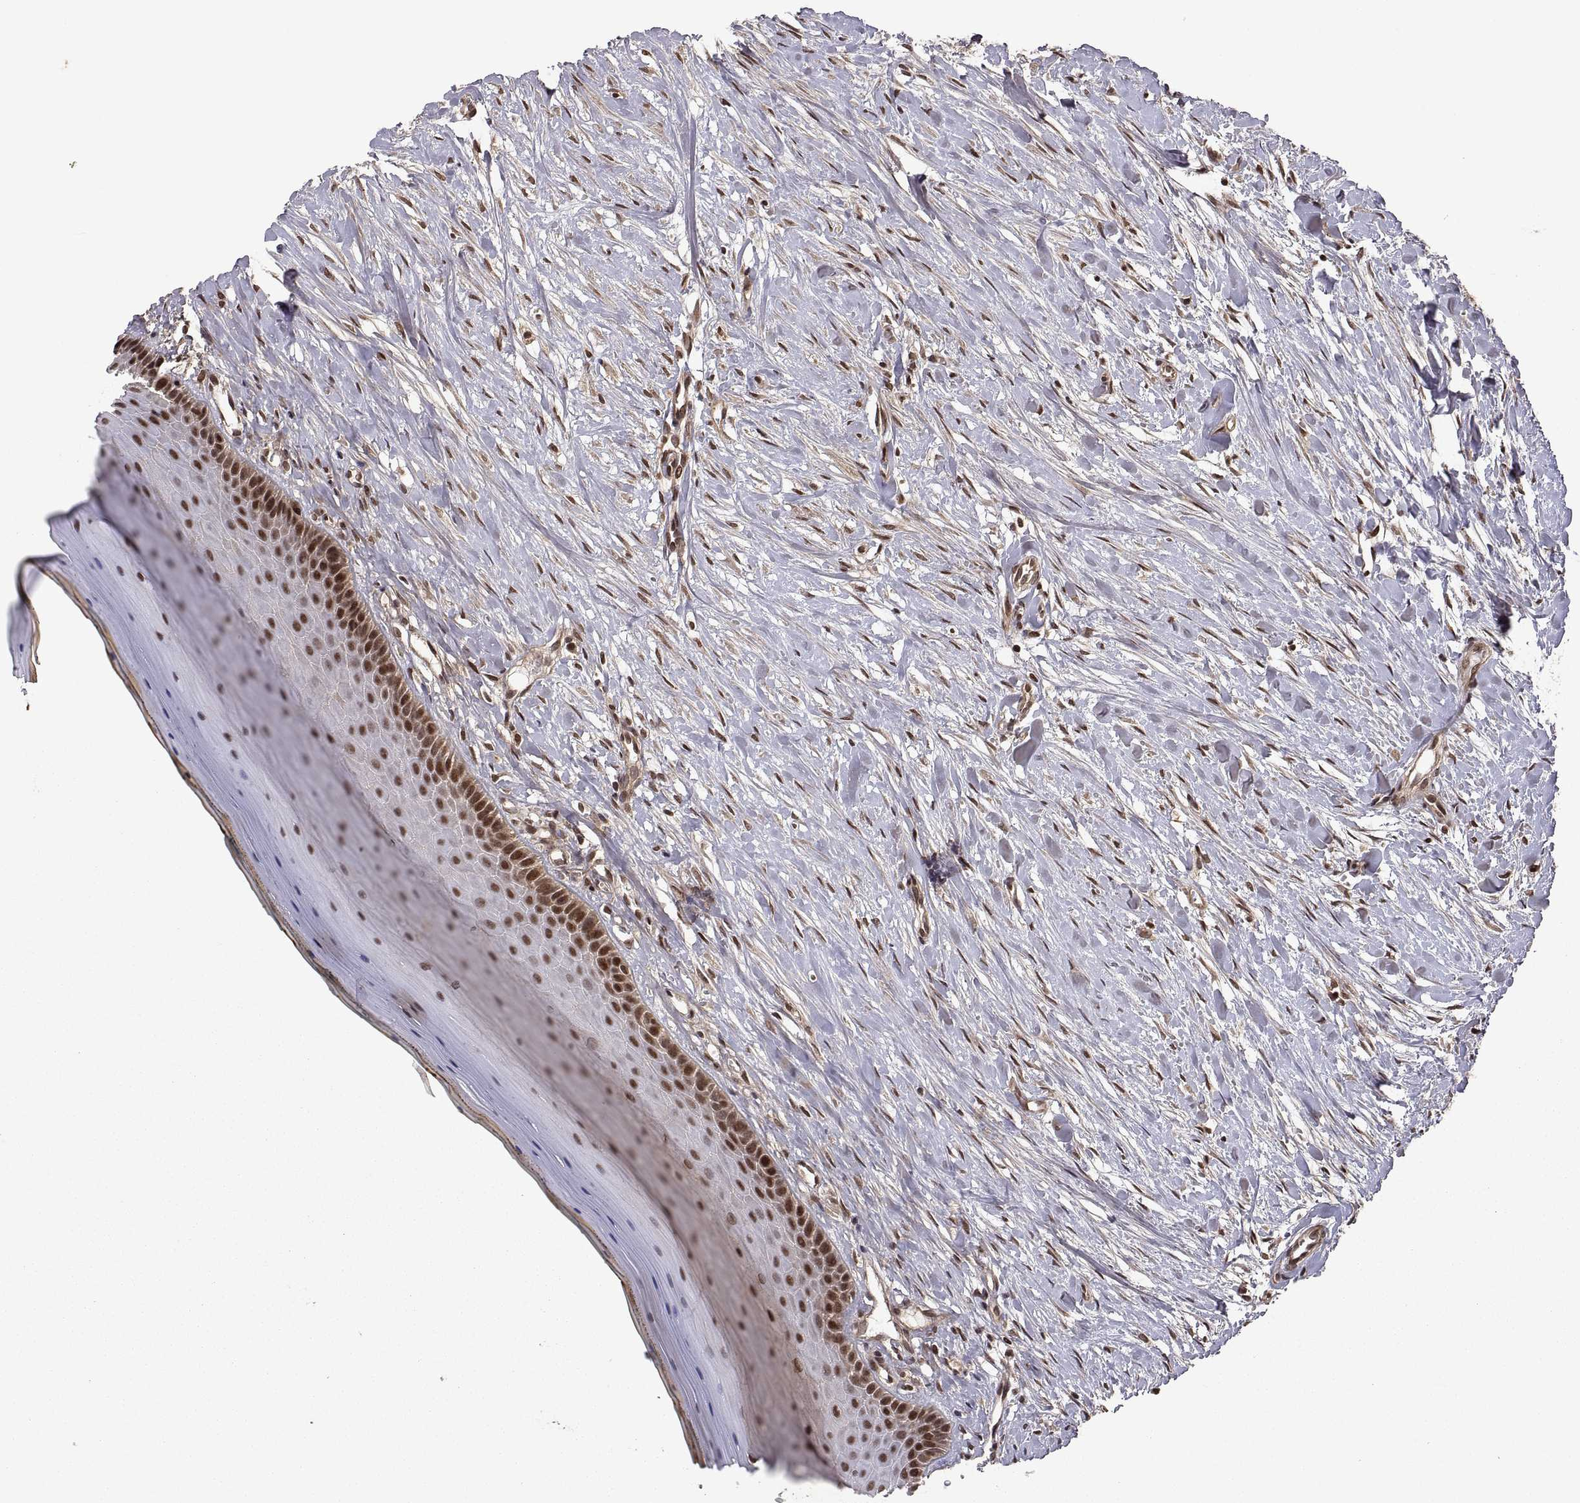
{"staining": {"intensity": "moderate", "quantity": ">75%", "location": "cytoplasmic/membranous,nuclear"}, "tissue": "oral mucosa", "cell_type": "Squamous epithelial cells", "image_type": "normal", "snomed": [{"axis": "morphology", "description": "Normal tissue, NOS"}, {"axis": "topography", "description": "Oral tissue"}], "caption": "Protein expression by immunohistochemistry displays moderate cytoplasmic/membranous,nuclear positivity in about >75% of squamous epithelial cells in benign oral mucosa. The staining was performed using DAB (3,3'-diaminobenzidine) to visualize the protein expression in brown, while the nuclei were stained in blue with hematoxylin (Magnification: 20x).", "gene": "ZNRF2", "patient": {"sex": "female", "age": 43}}